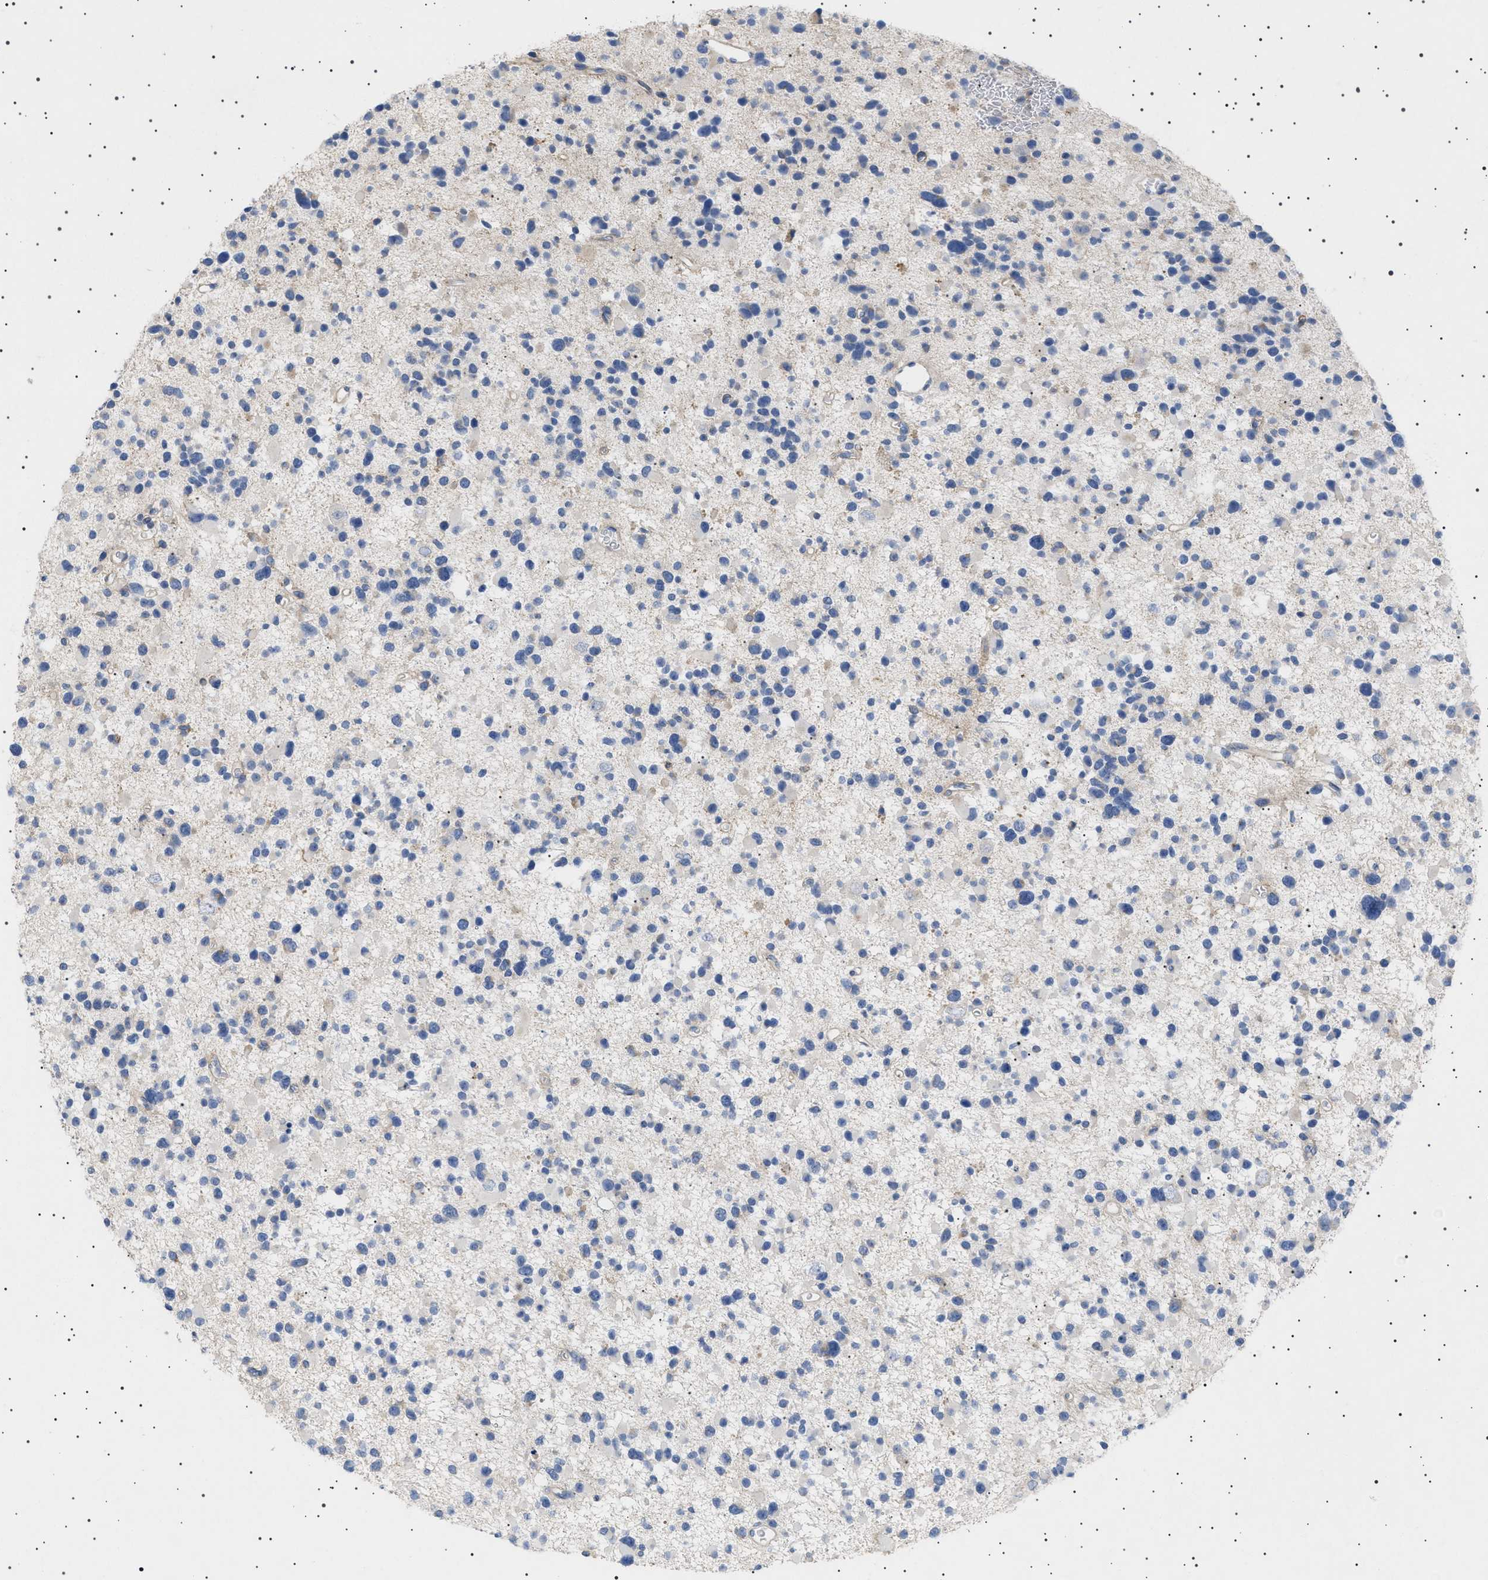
{"staining": {"intensity": "negative", "quantity": "none", "location": "none"}, "tissue": "glioma", "cell_type": "Tumor cells", "image_type": "cancer", "snomed": [{"axis": "morphology", "description": "Glioma, malignant, Low grade"}, {"axis": "topography", "description": "Brain"}], "caption": "Glioma was stained to show a protein in brown. There is no significant expression in tumor cells. (Stains: DAB (3,3'-diaminobenzidine) immunohistochemistry (IHC) with hematoxylin counter stain, Microscopy: brightfield microscopy at high magnification).", "gene": "HTR1A", "patient": {"sex": "female", "age": 22}}